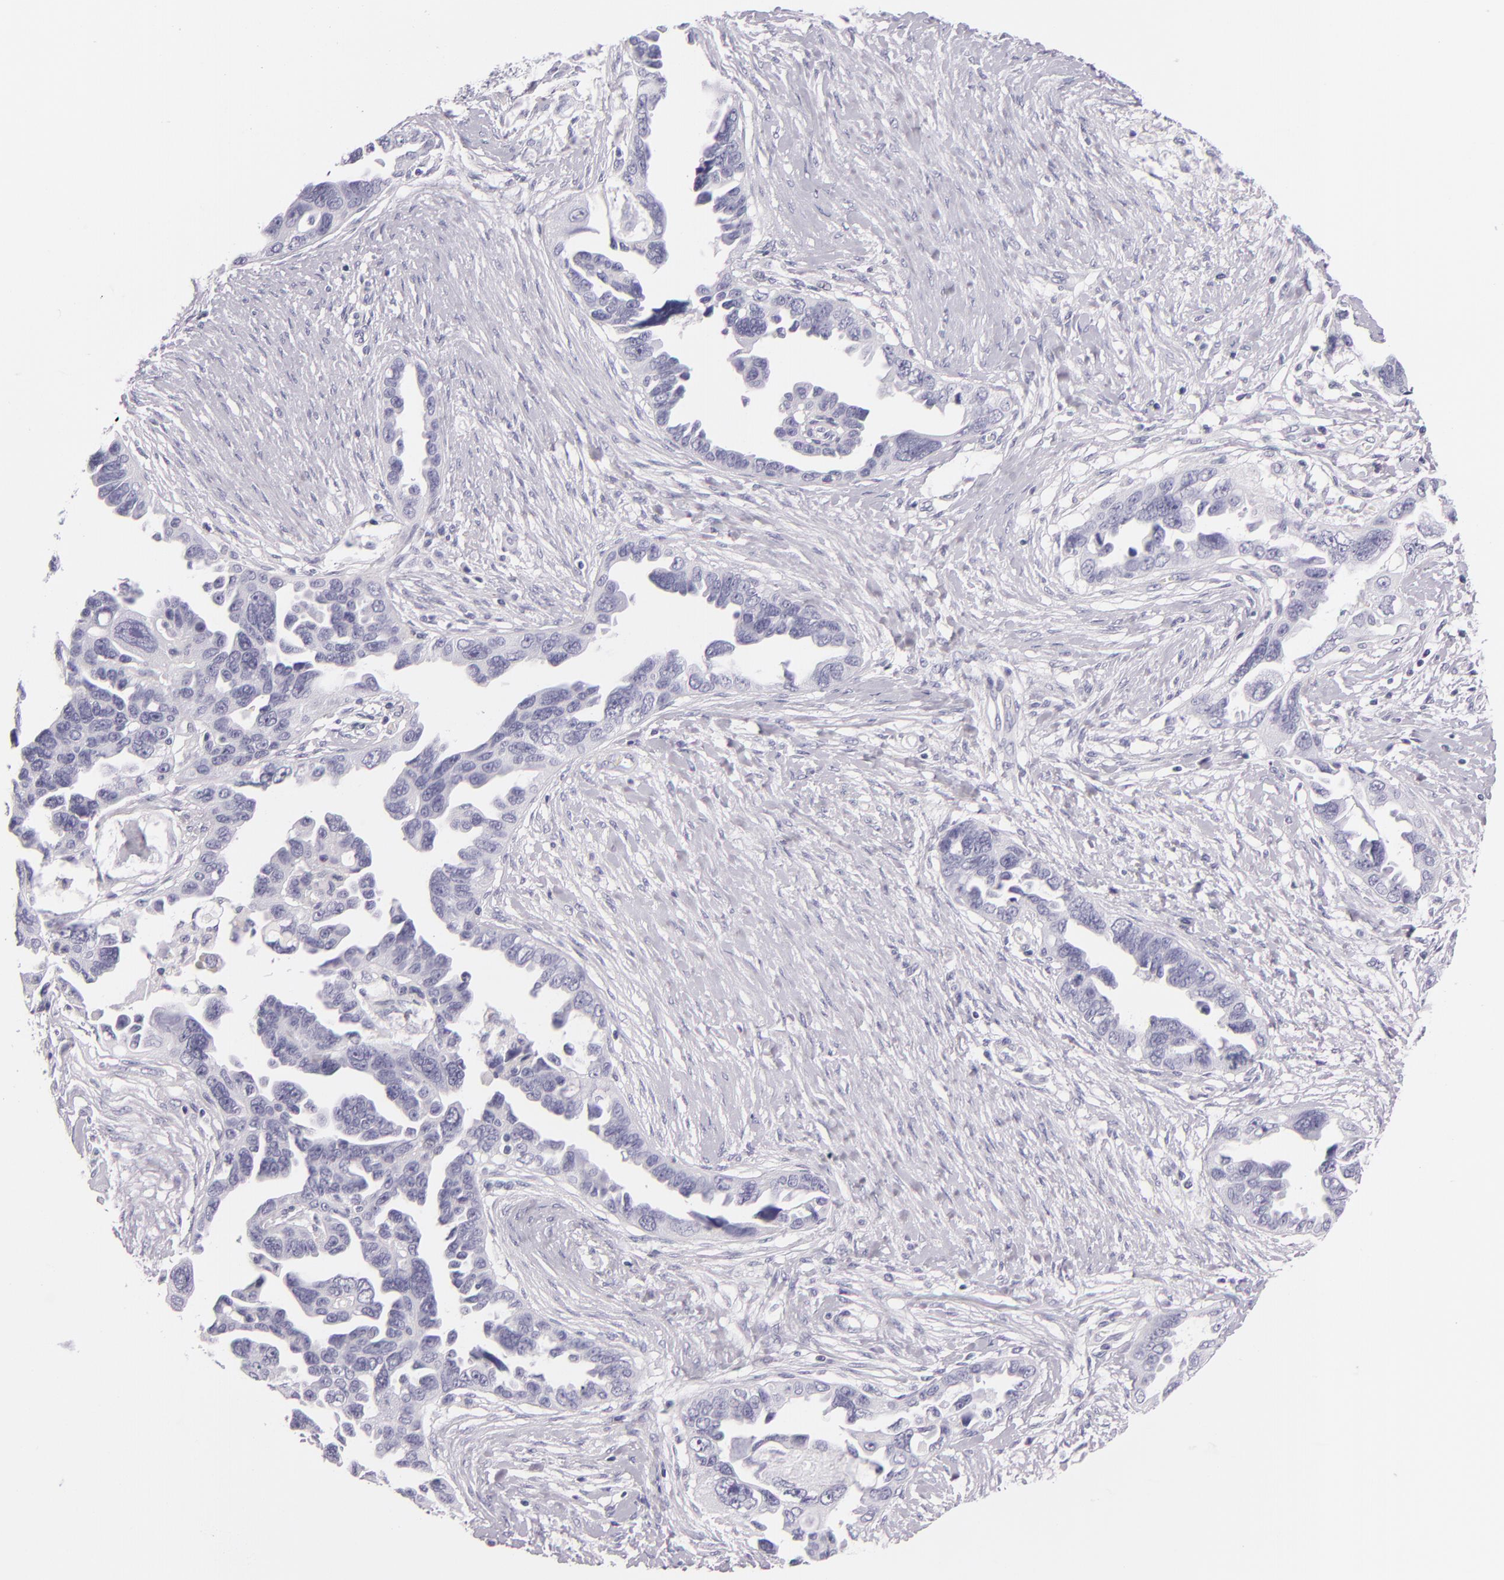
{"staining": {"intensity": "negative", "quantity": "none", "location": "none"}, "tissue": "ovarian cancer", "cell_type": "Tumor cells", "image_type": "cancer", "snomed": [{"axis": "morphology", "description": "Cystadenocarcinoma, serous, NOS"}, {"axis": "topography", "description": "Ovary"}], "caption": "IHC histopathology image of neoplastic tissue: human serous cystadenocarcinoma (ovarian) stained with DAB (3,3'-diaminobenzidine) reveals no significant protein staining in tumor cells. (Brightfield microscopy of DAB IHC at high magnification).", "gene": "INA", "patient": {"sex": "female", "age": 63}}